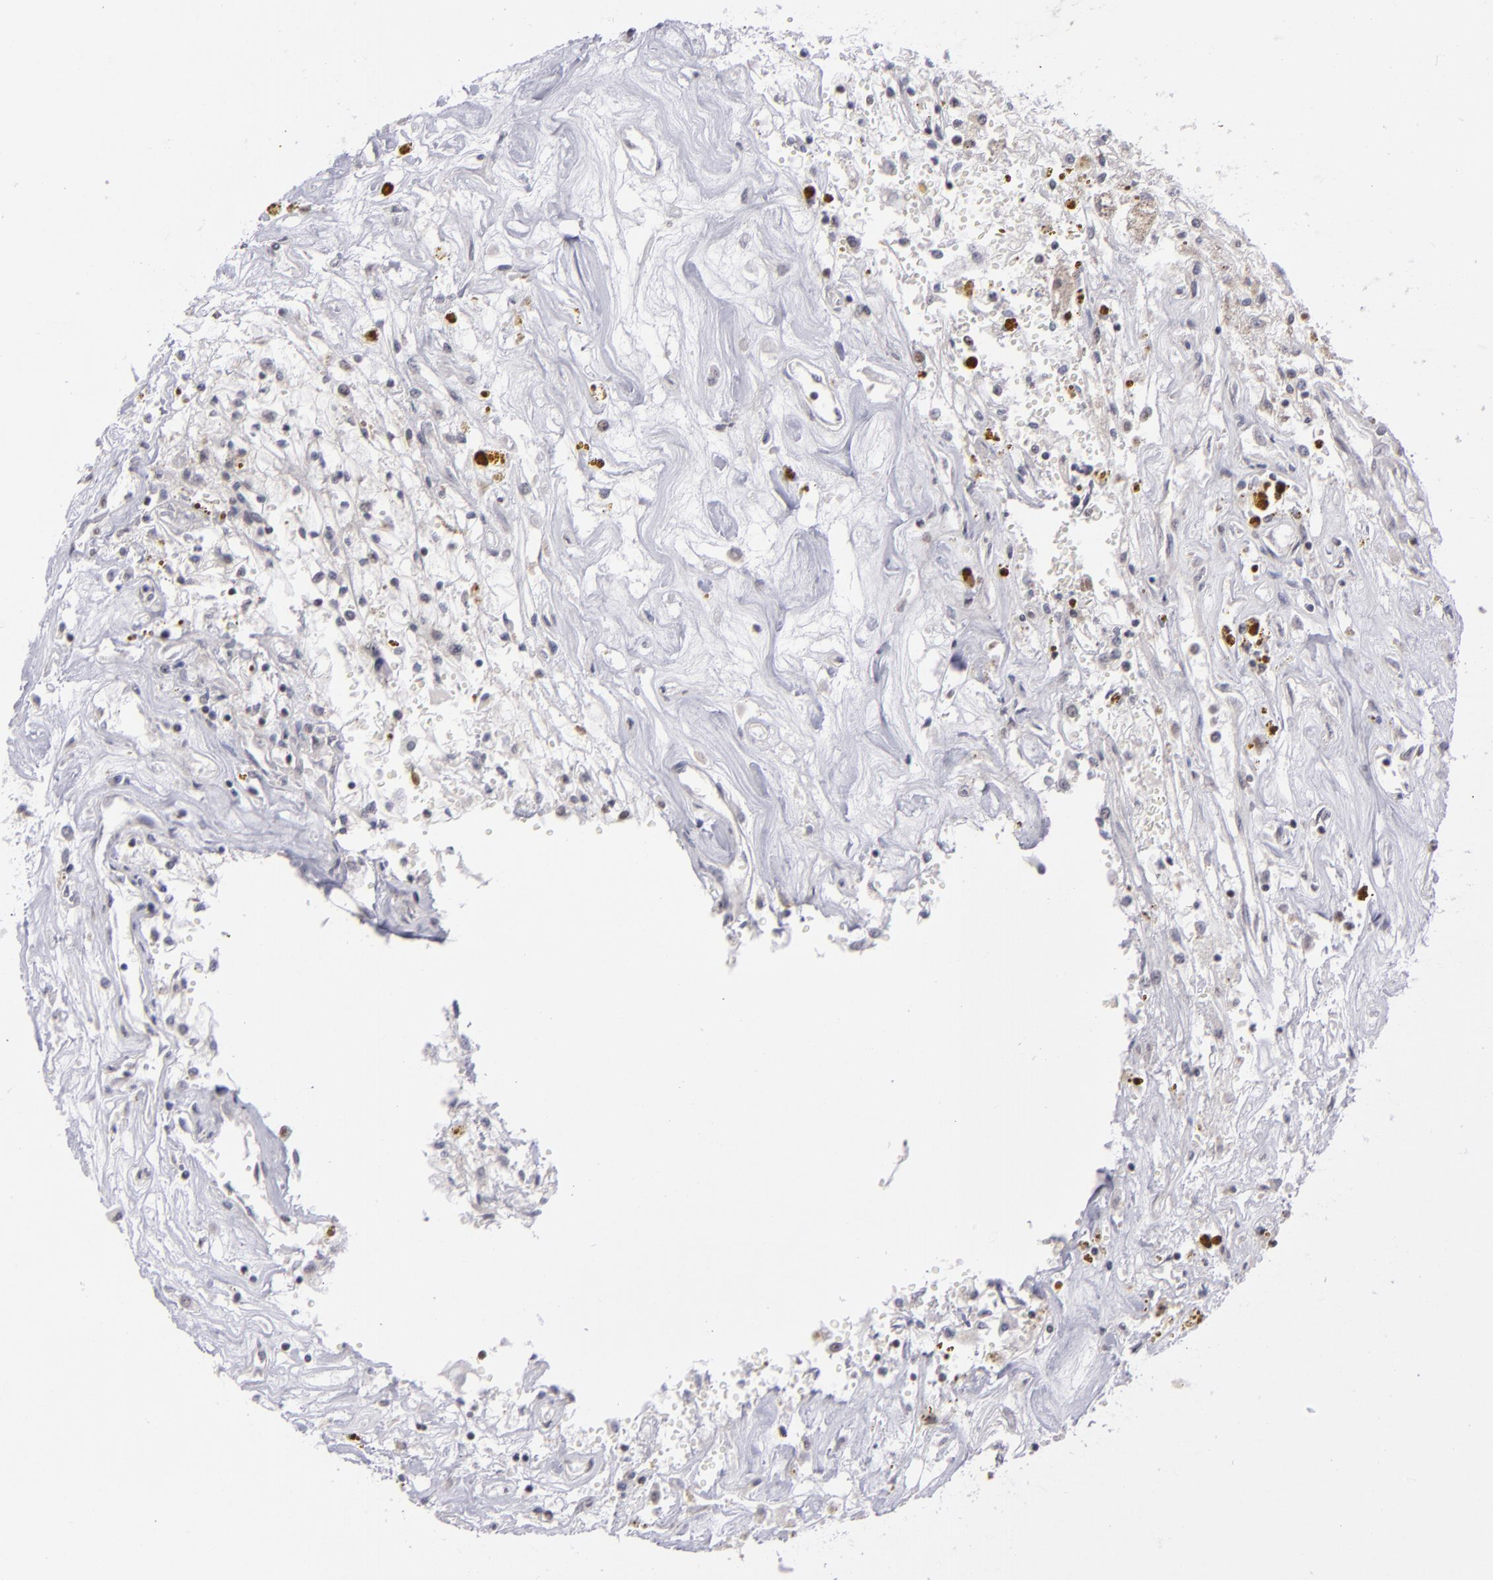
{"staining": {"intensity": "weak", "quantity": "<25%", "location": "nuclear"}, "tissue": "renal cancer", "cell_type": "Tumor cells", "image_type": "cancer", "snomed": [{"axis": "morphology", "description": "Adenocarcinoma, NOS"}, {"axis": "topography", "description": "Kidney"}], "caption": "Photomicrograph shows no significant protein positivity in tumor cells of renal adenocarcinoma. Nuclei are stained in blue.", "gene": "MLLT3", "patient": {"sex": "male", "age": 78}}